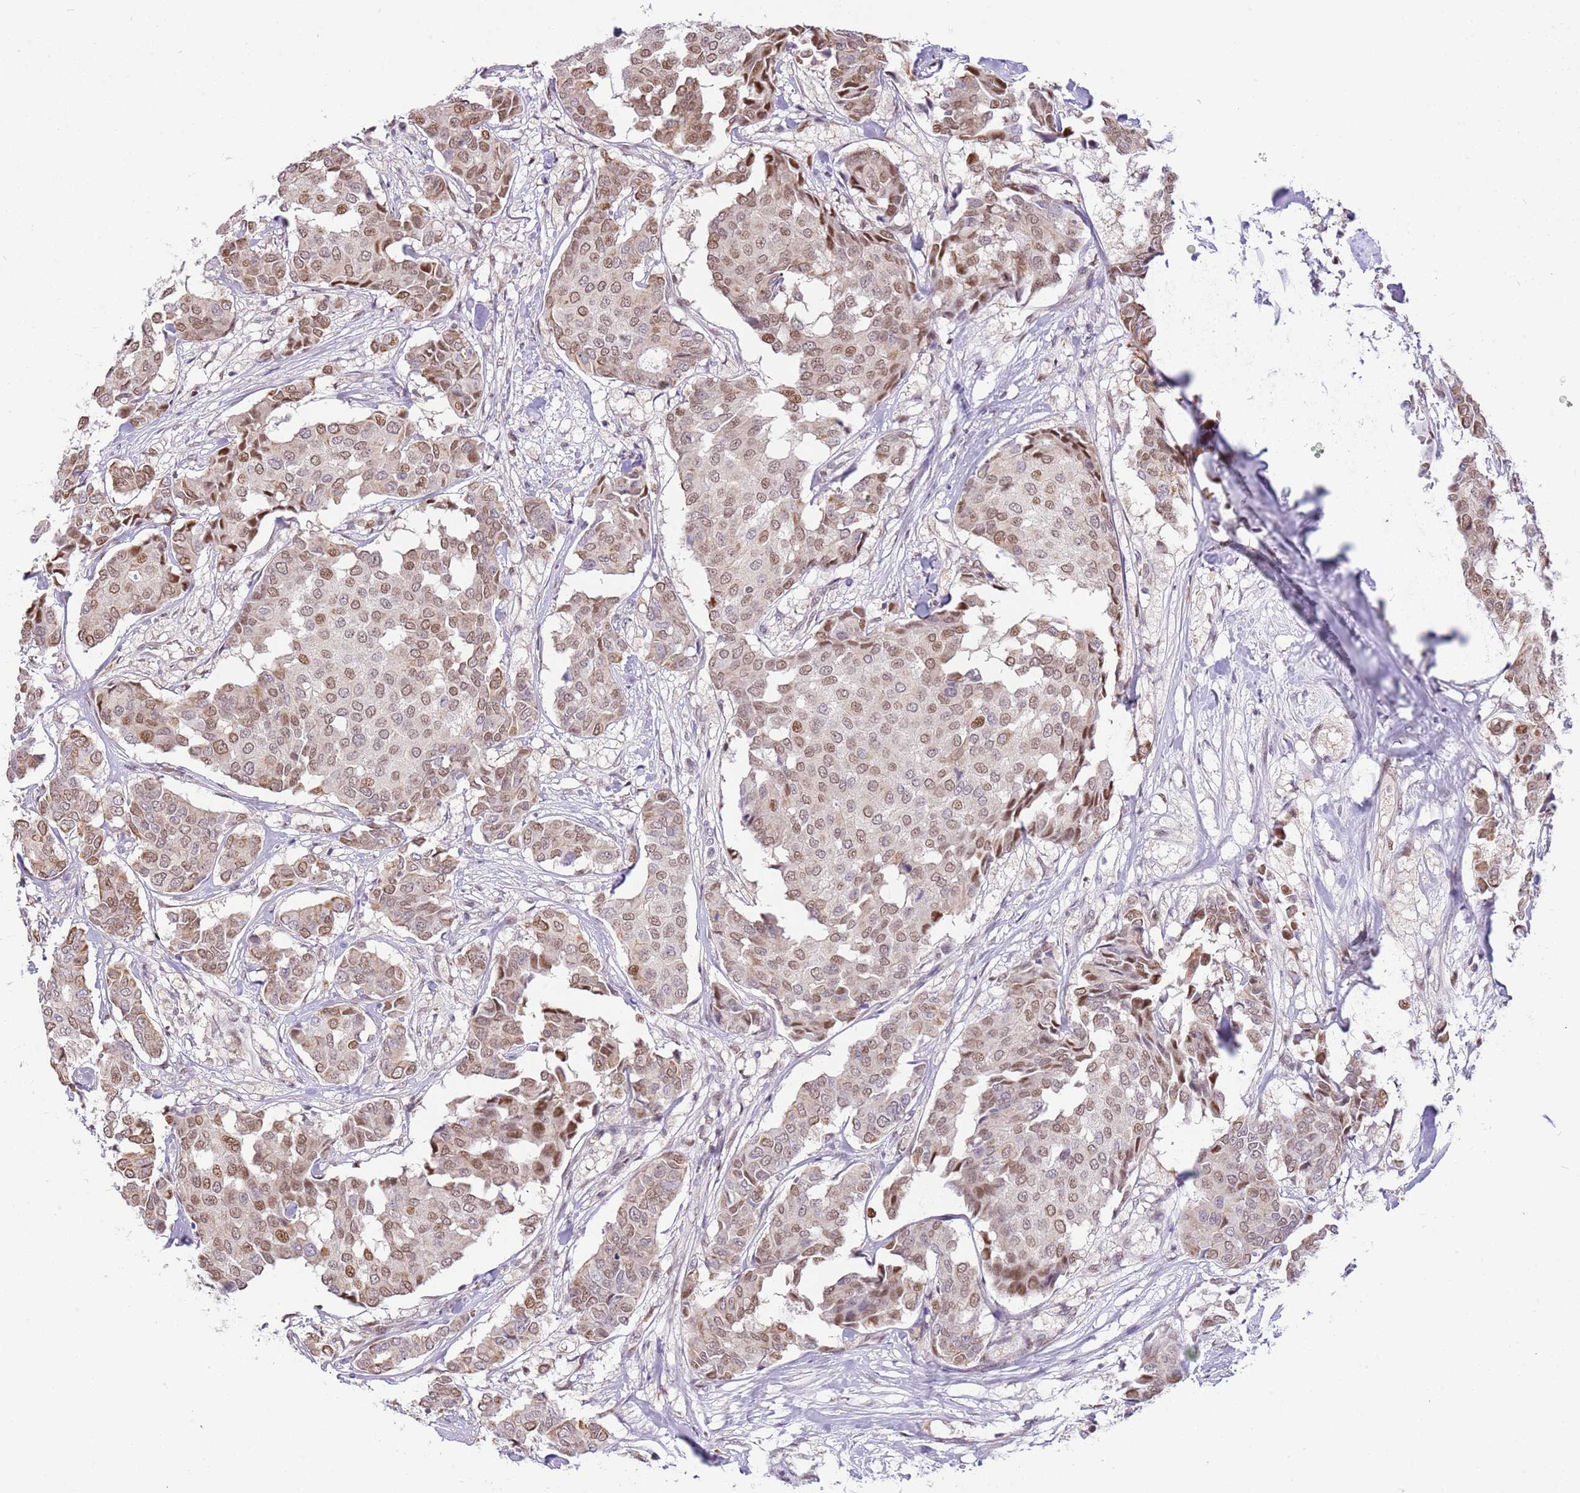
{"staining": {"intensity": "moderate", "quantity": ">75%", "location": "nuclear"}, "tissue": "breast cancer", "cell_type": "Tumor cells", "image_type": "cancer", "snomed": [{"axis": "morphology", "description": "Duct carcinoma"}, {"axis": "topography", "description": "Breast"}], "caption": "Brown immunohistochemical staining in human infiltrating ductal carcinoma (breast) reveals moderate nuclear expression in about >75% of tumor cells. (DAB (3,3'-diaminobenzidine) IHC with brightfield microscopy, high magnification).", "gene": "RFK", "patient": {"sex": "female", "age": 75}}